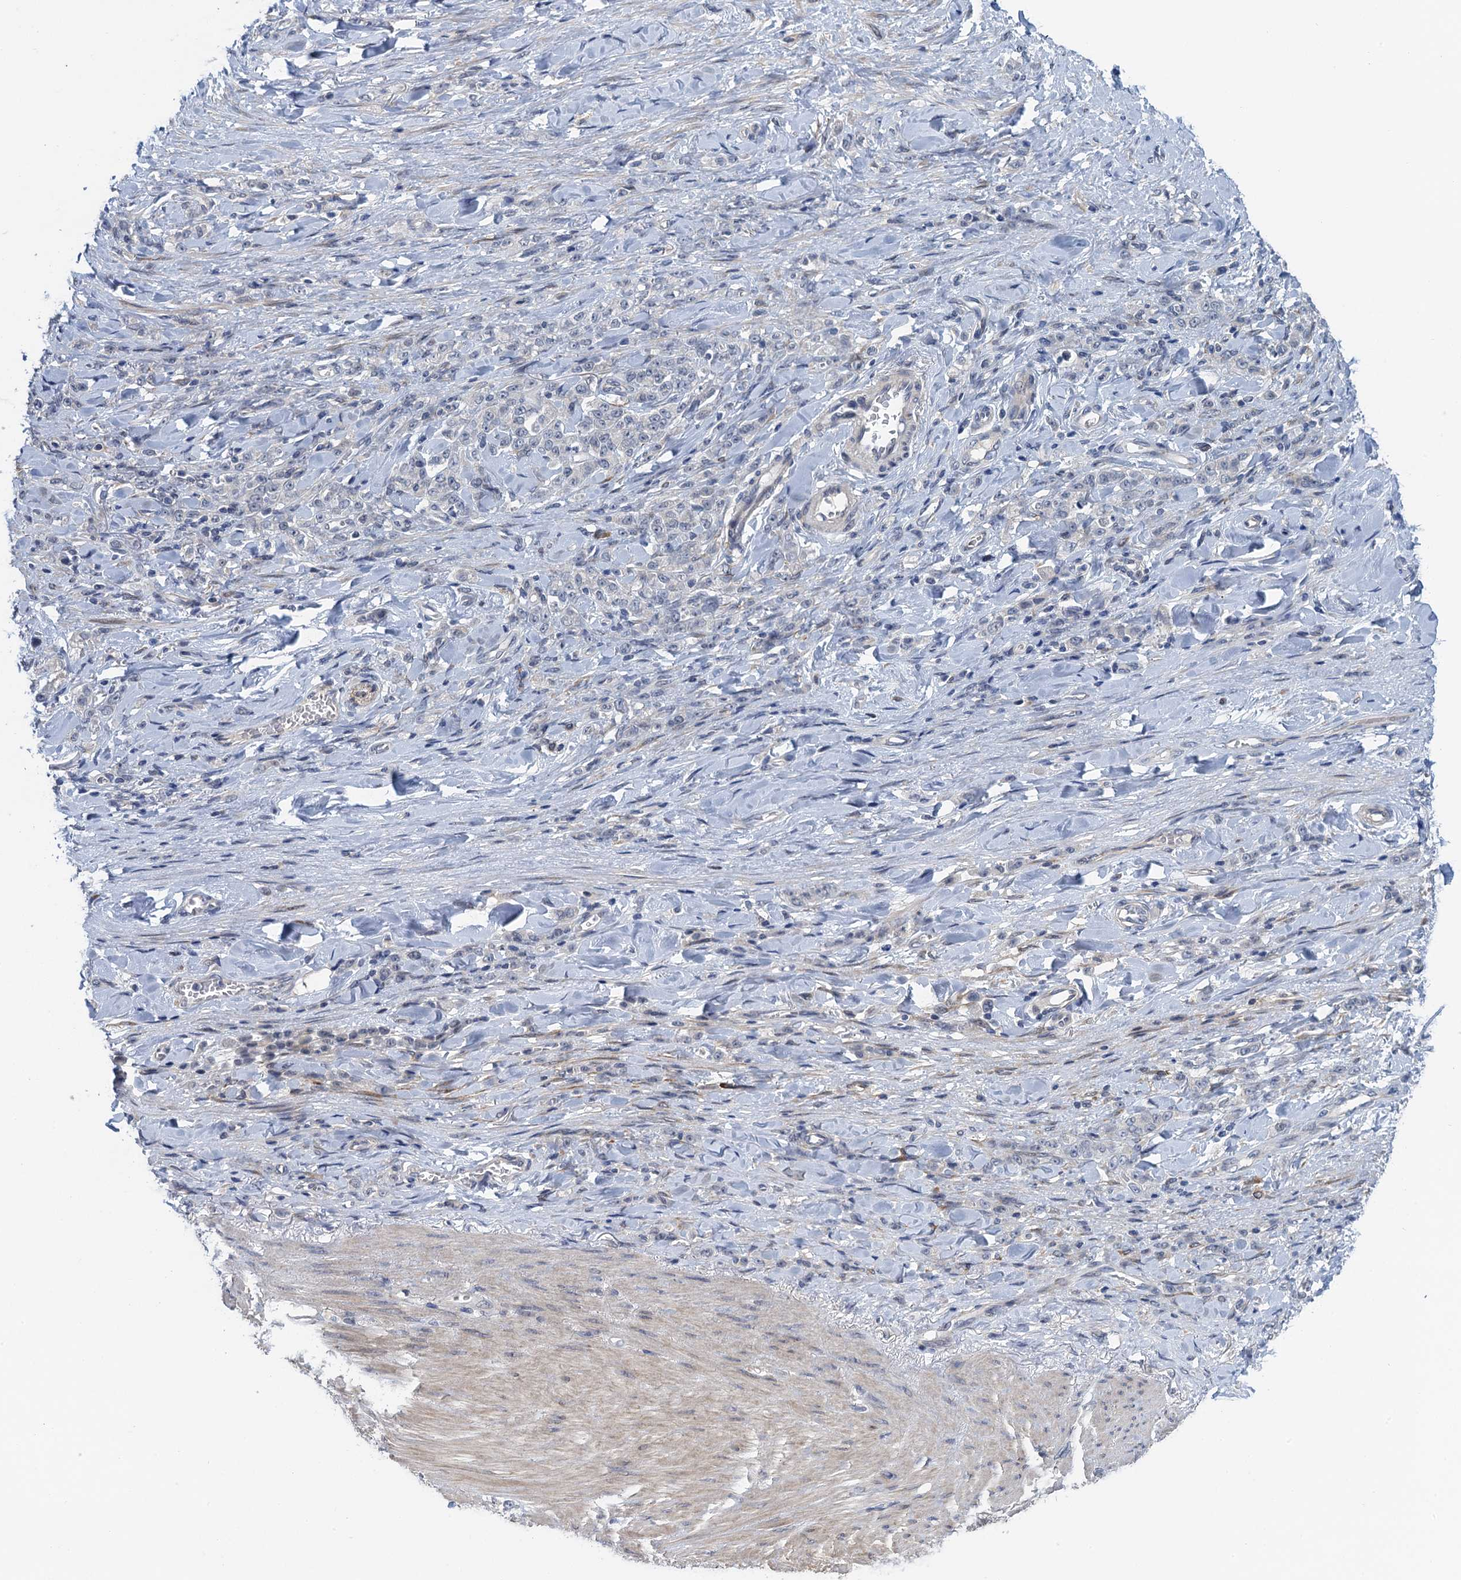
{"staining": {"intensity": "negative", "quantity": "none", "location": "none"}, "tissue": "stomach cancer", "cell_type": "Tumor cells", "image_type": "cancer", "snomed": [{"axis": "morphology", "description": "Normal tissue, NOS"}, {"axis": "morphology", "description": "Adenocarcinoma, NOS"}, {"axis": "topography", "description": "Stomach"}], "caption": "High magnification brightfield microscopy of adenocarcinoma (stomach) stained with DAB (3,3'-diaminobenzidine) (brown) and counterstained with hematoxylin (blue): tumor cells show no significant positivity.", "gene": "MRFAP1", "patient": {"sex": "male", "age": 82}}